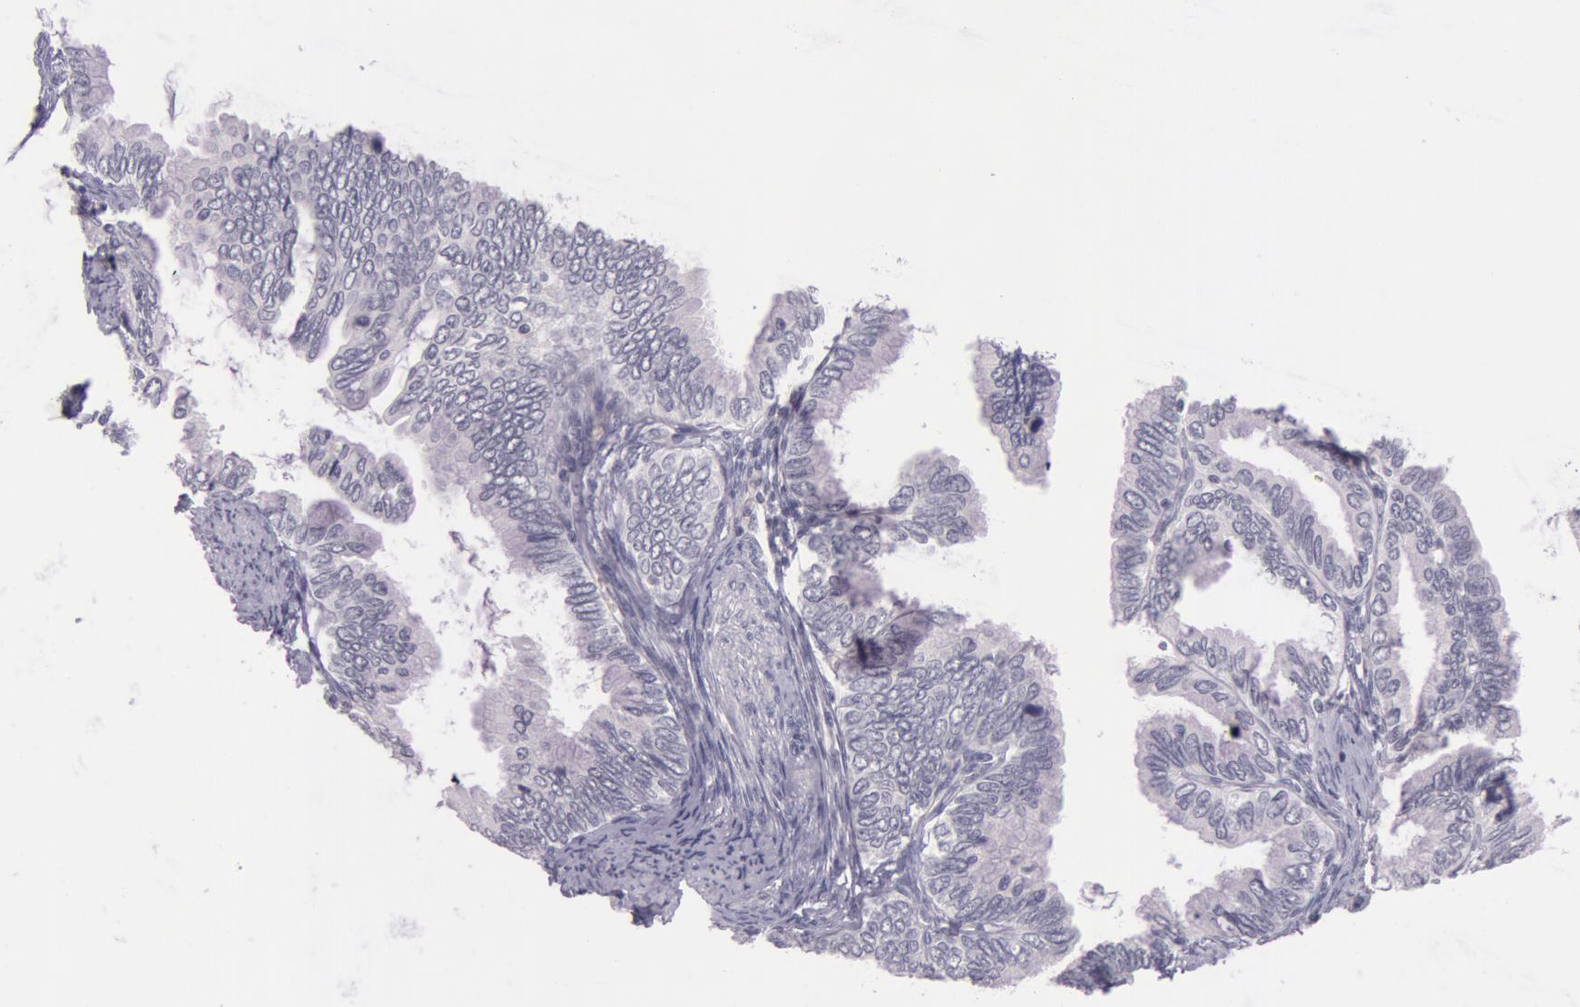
{"staining": {"intensity": "negative", "quantity": "none", "location": "none"}, "tissue": "cervical cancer", "cell_type": "Tumor cells", "image_type": "cancer", "snomed": [{"axis": "morphology", "description": "Adenocarcinoma, NOS"}, {"axis": "topography", "description": "Cervix"}], "caption": "Tumor cells show no significant expression in cervical adenocarcinoma.", "gene": "RBMY1F", "patient": {"sex": "female", "age": 49}}